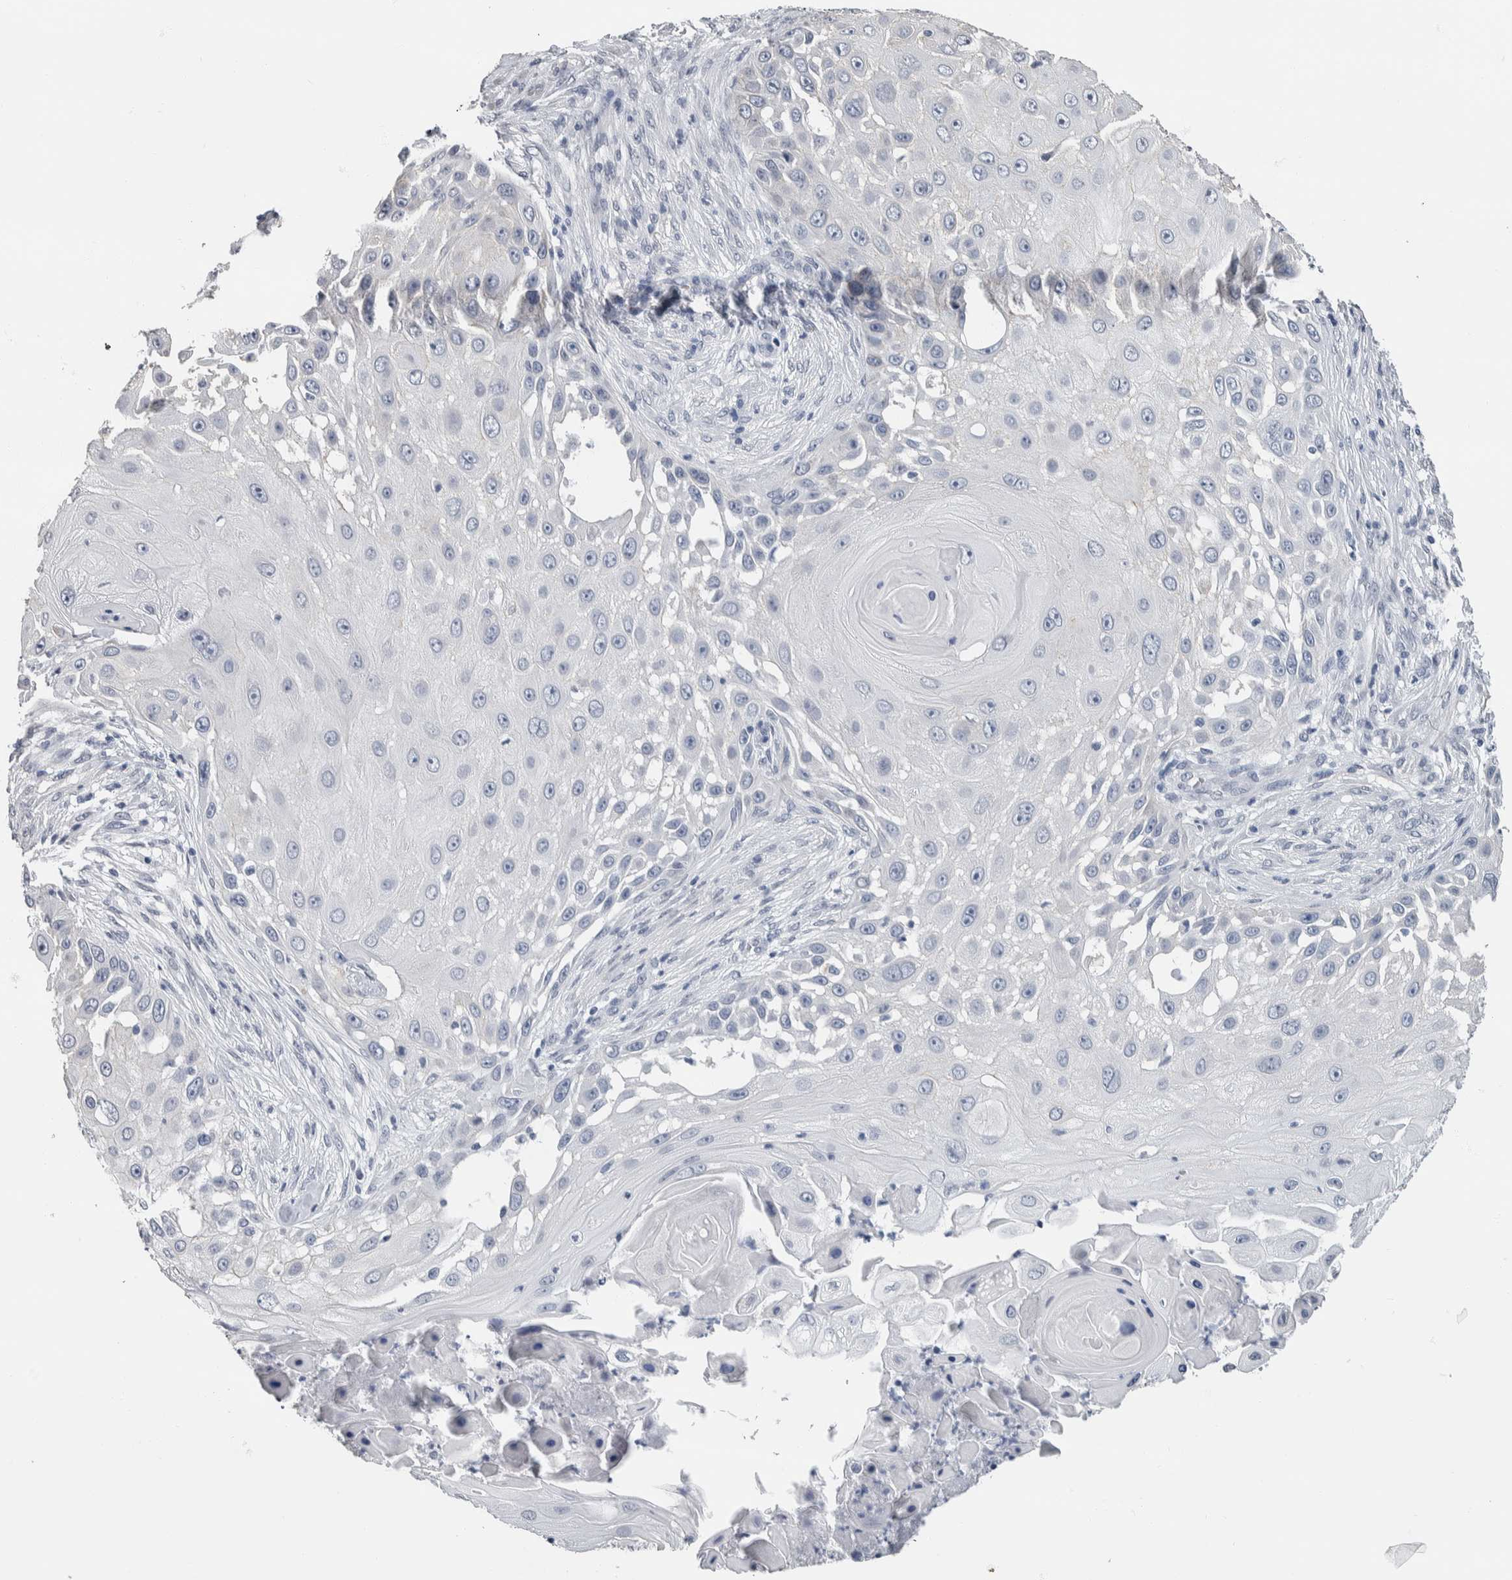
{"staining": {"intensity": "negative", "quantity": "none", "location": "none"}, "tissue": "skin cancer", "cell_type": "Tumor cells", "image_type": "cancer", "snomed": [{"axis": "morphology", "description": "Squamous cell carcinoma, NOS"}, {"axis": "topography", "description": "Skin"}], "caption": "Immunohistochemical staining of human skin cancer reveals no significant expression in tumor cells.", "gene": "NEFM", "patient": {"sex": "female", "age": 44}}